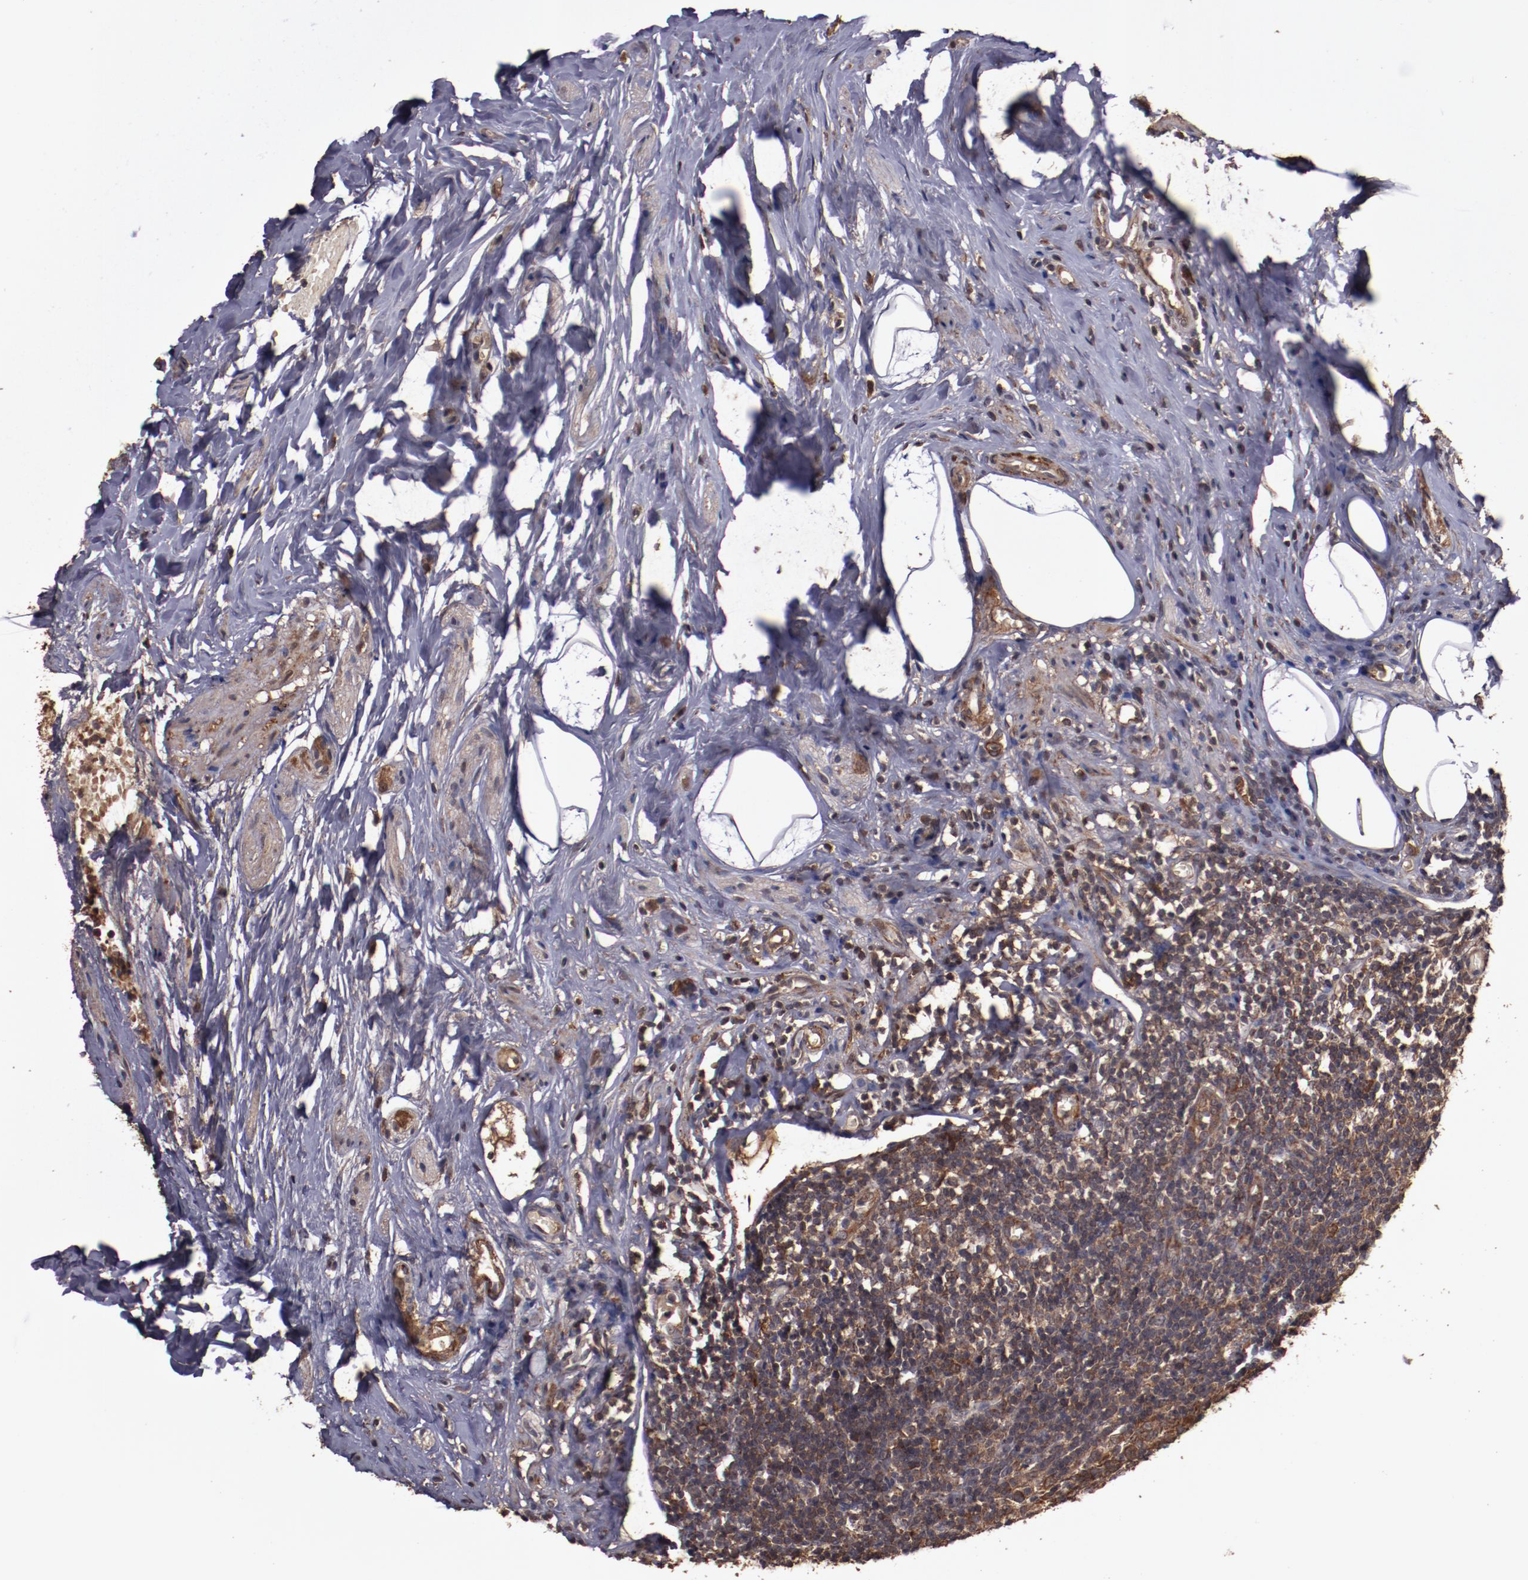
{"staining": {"intensity": "strong", "quantity": ">75%", "location": "cytoplasmic/membranous"}, "tissue": "appendix", "cell_type": "Glandular cells", "image_type": "normal", "snomed": [{"axis": "morphology", "description": "Normal tissue, NOS"}, {"axis": "topography", "description": "Appendix"}], "caption": "The histopathology image exhibits staining of normal appendix, revealing strong cytoplasmic/membranous protein staining (brown color) within glandular cells. (Stains: DAB in brown, nuclei in blue, Microscopy: brightfield microscopy at high magnification).", "gene": "TXNDC16", "patient": {"sex": "male", "age": 38}}